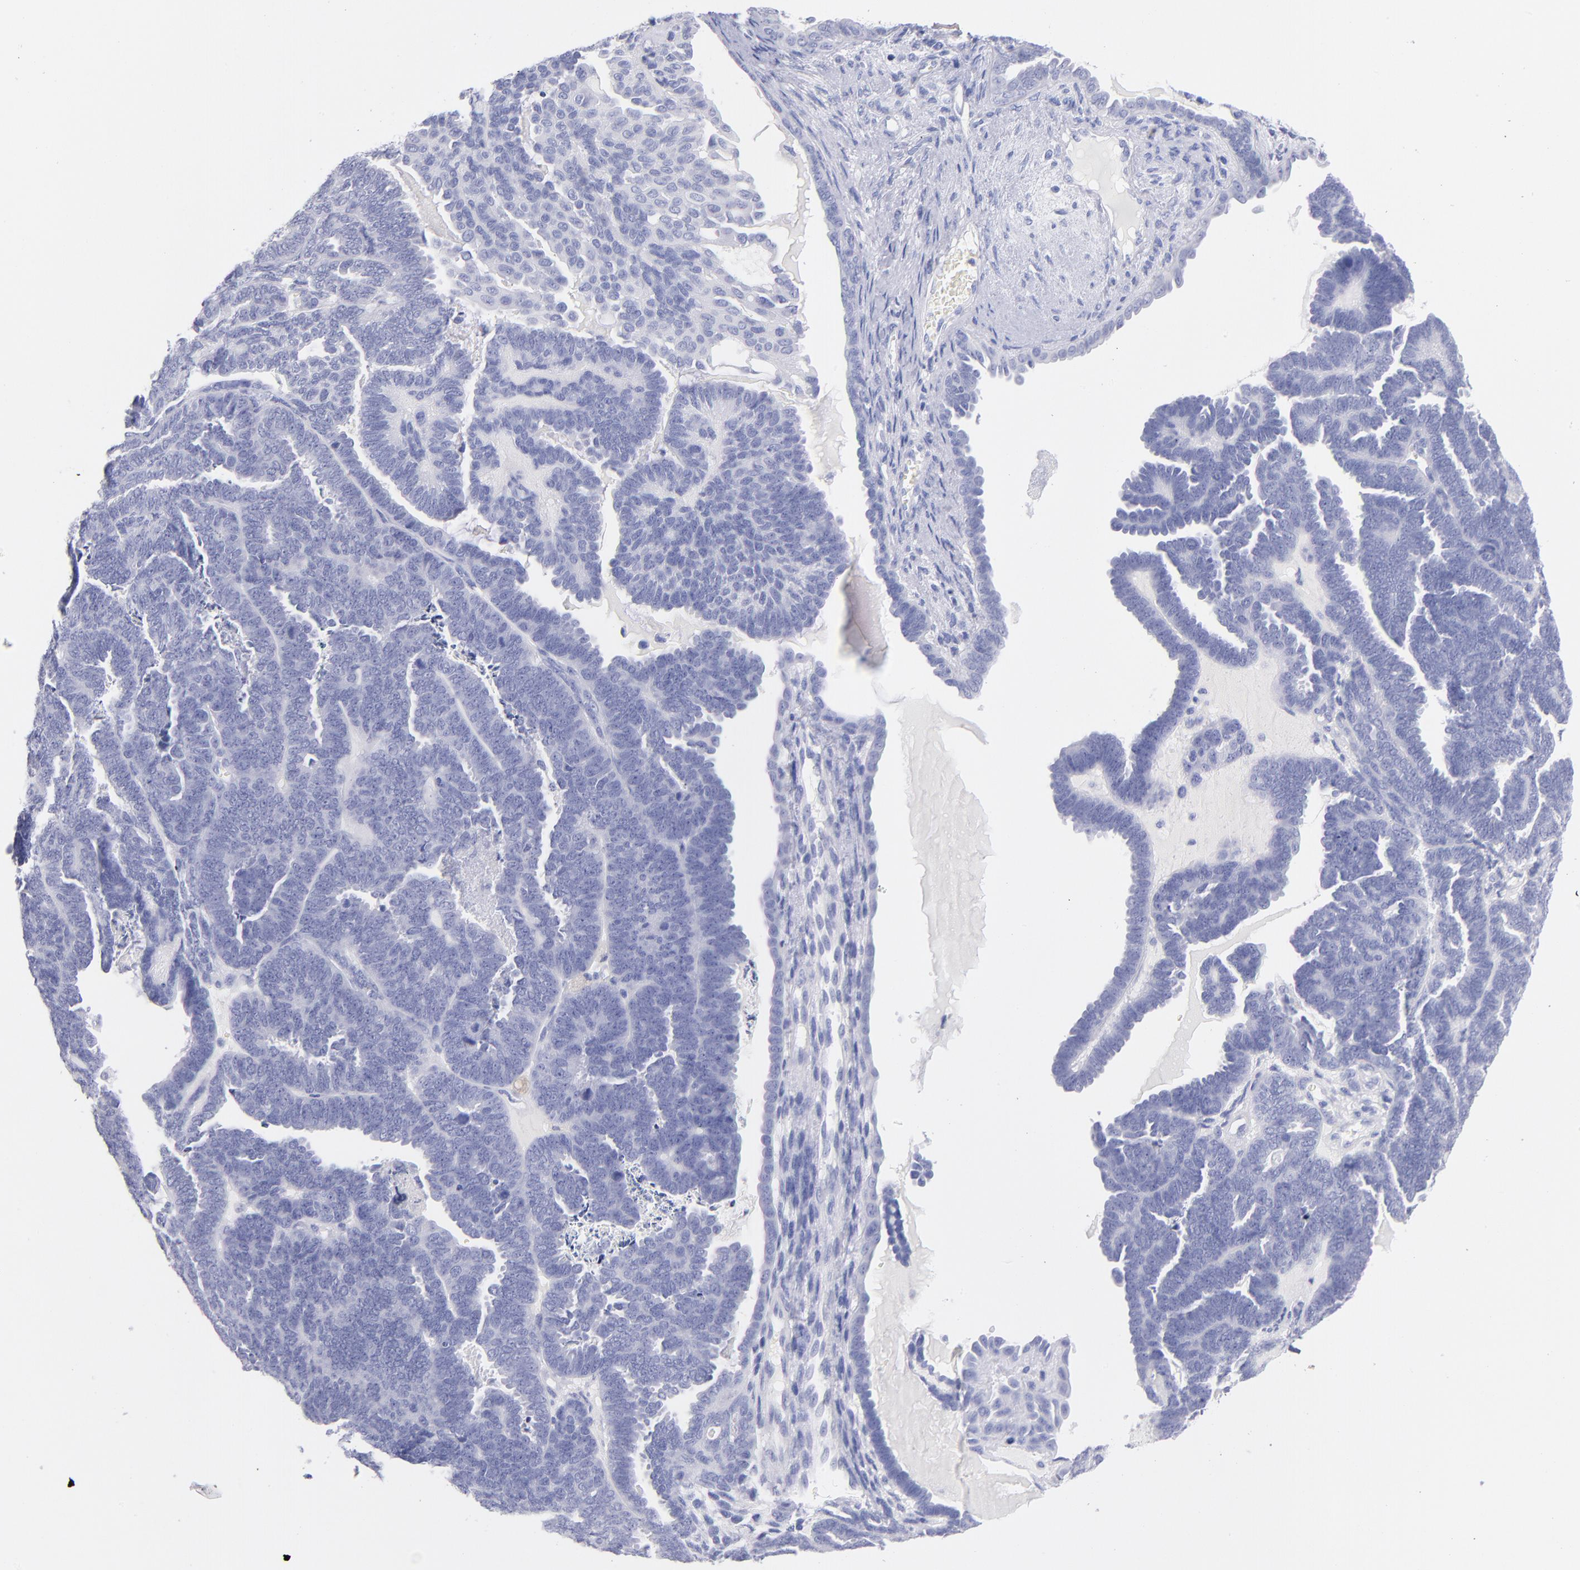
{"staining": {"intensity": "negative", "quantity": "none", "location": "none"}, "tissue": "endometrial cancer", "cell_type": "Tumor cells", "image_type": "cancer", "snomed": [{"axis": "morphology", "description": "Neoplasm, malignant, NOS"}, {"axis": "topography", "description": "Endometrium"}], "caption": "An immunohistochemistry micrograph of endometrial cancer is shown. There is no staining in tumor cells of endometrial cancer.", "gene": "SCGN", "patient": {"sex": "female", "age": 74}}